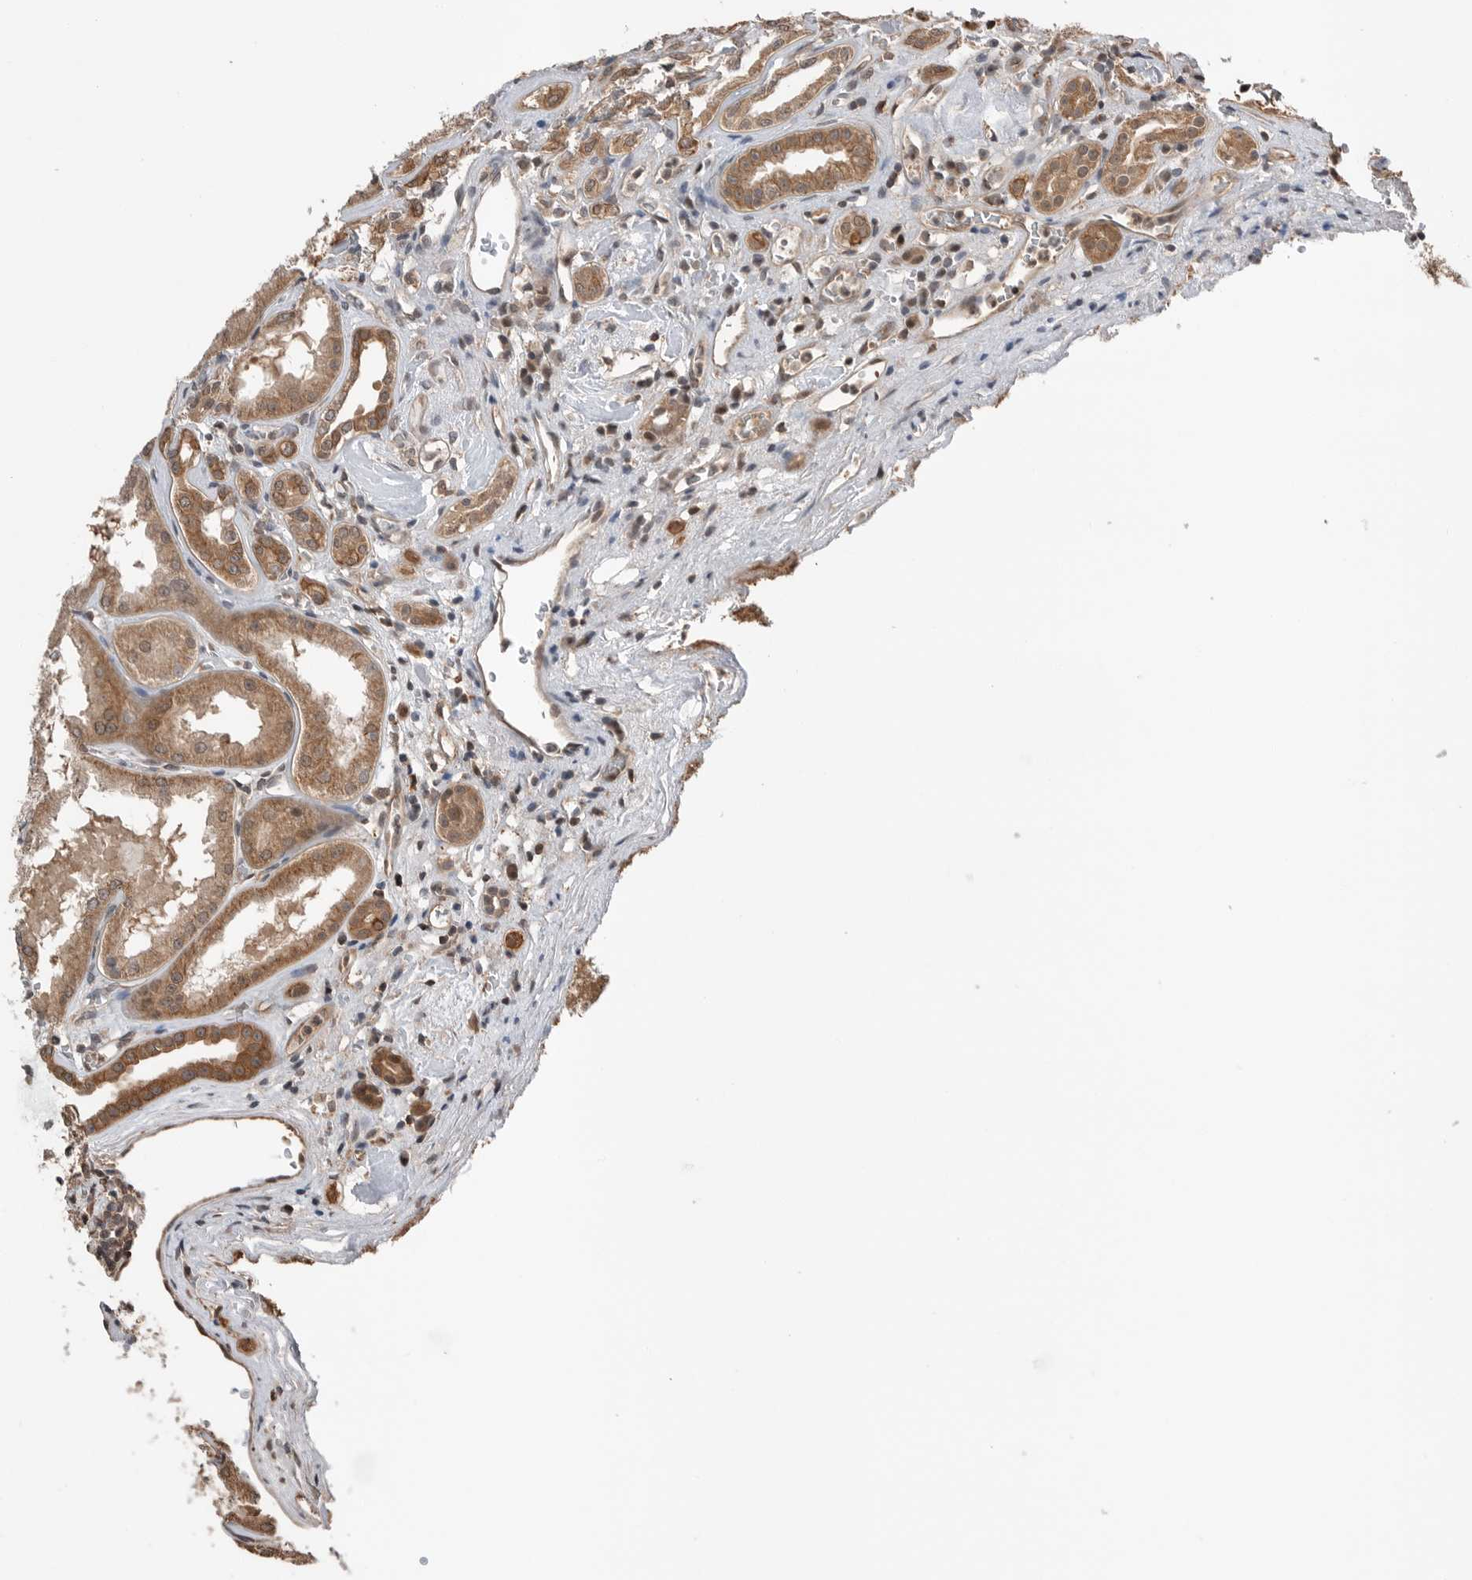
{"staining": {"intensity": "moderate", "quantity": "25%-75%", "location": "nuclear"}, "tissue": "kidney", "cell_type": "Cells in glomeruli", "image_type": "normal", "snomed": [{"axis": "morphology", "description": "Normal tissue, NOS"}, {"axis": "topography", "description": "Kidney"}], "caption": "Normal kidney displays moderate nuclear staining in about 25%-75% of cells in glomeruli, visualized by immunohistochemistry.", "gene": "PEAK1", "patient": {"sex": "female", "age": 56}}